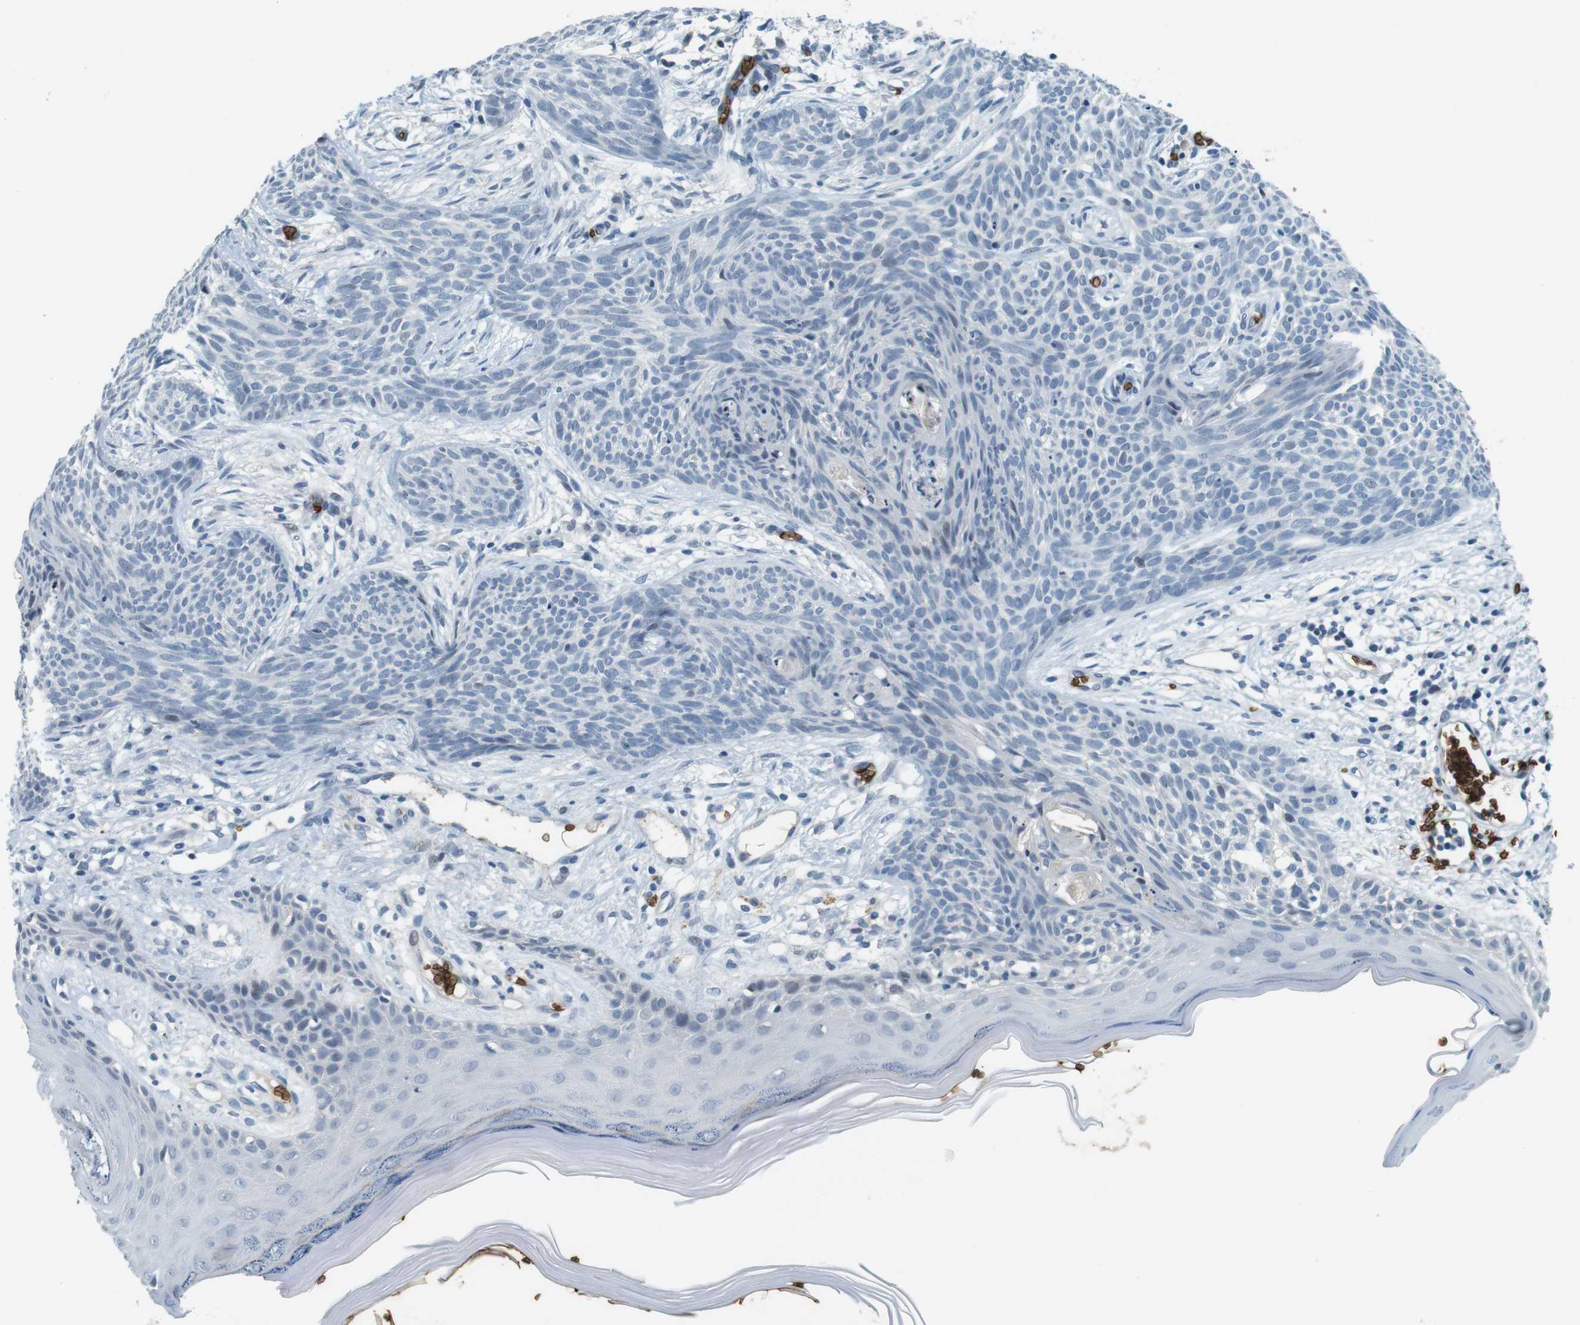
{"staining": {"intensity": "negative", "quantity": "none", "location": "none"}, "tissue": "skin cancer", "cell_type": "Tumor cells", "image_type": "cancer", "snomed": [{"axis": "morphology", "description": "Basal cell carcinoma"}, {"axis": "topography", "description": "Skin"}], "caption": "A high-resolution photomicrograph shows IHC staining of basal cell carcinoma (skin), which reveals no significant positivity in tumor cells.", "gene": "SLC4A1", "patient": {"sex": "female", "age": 59}}